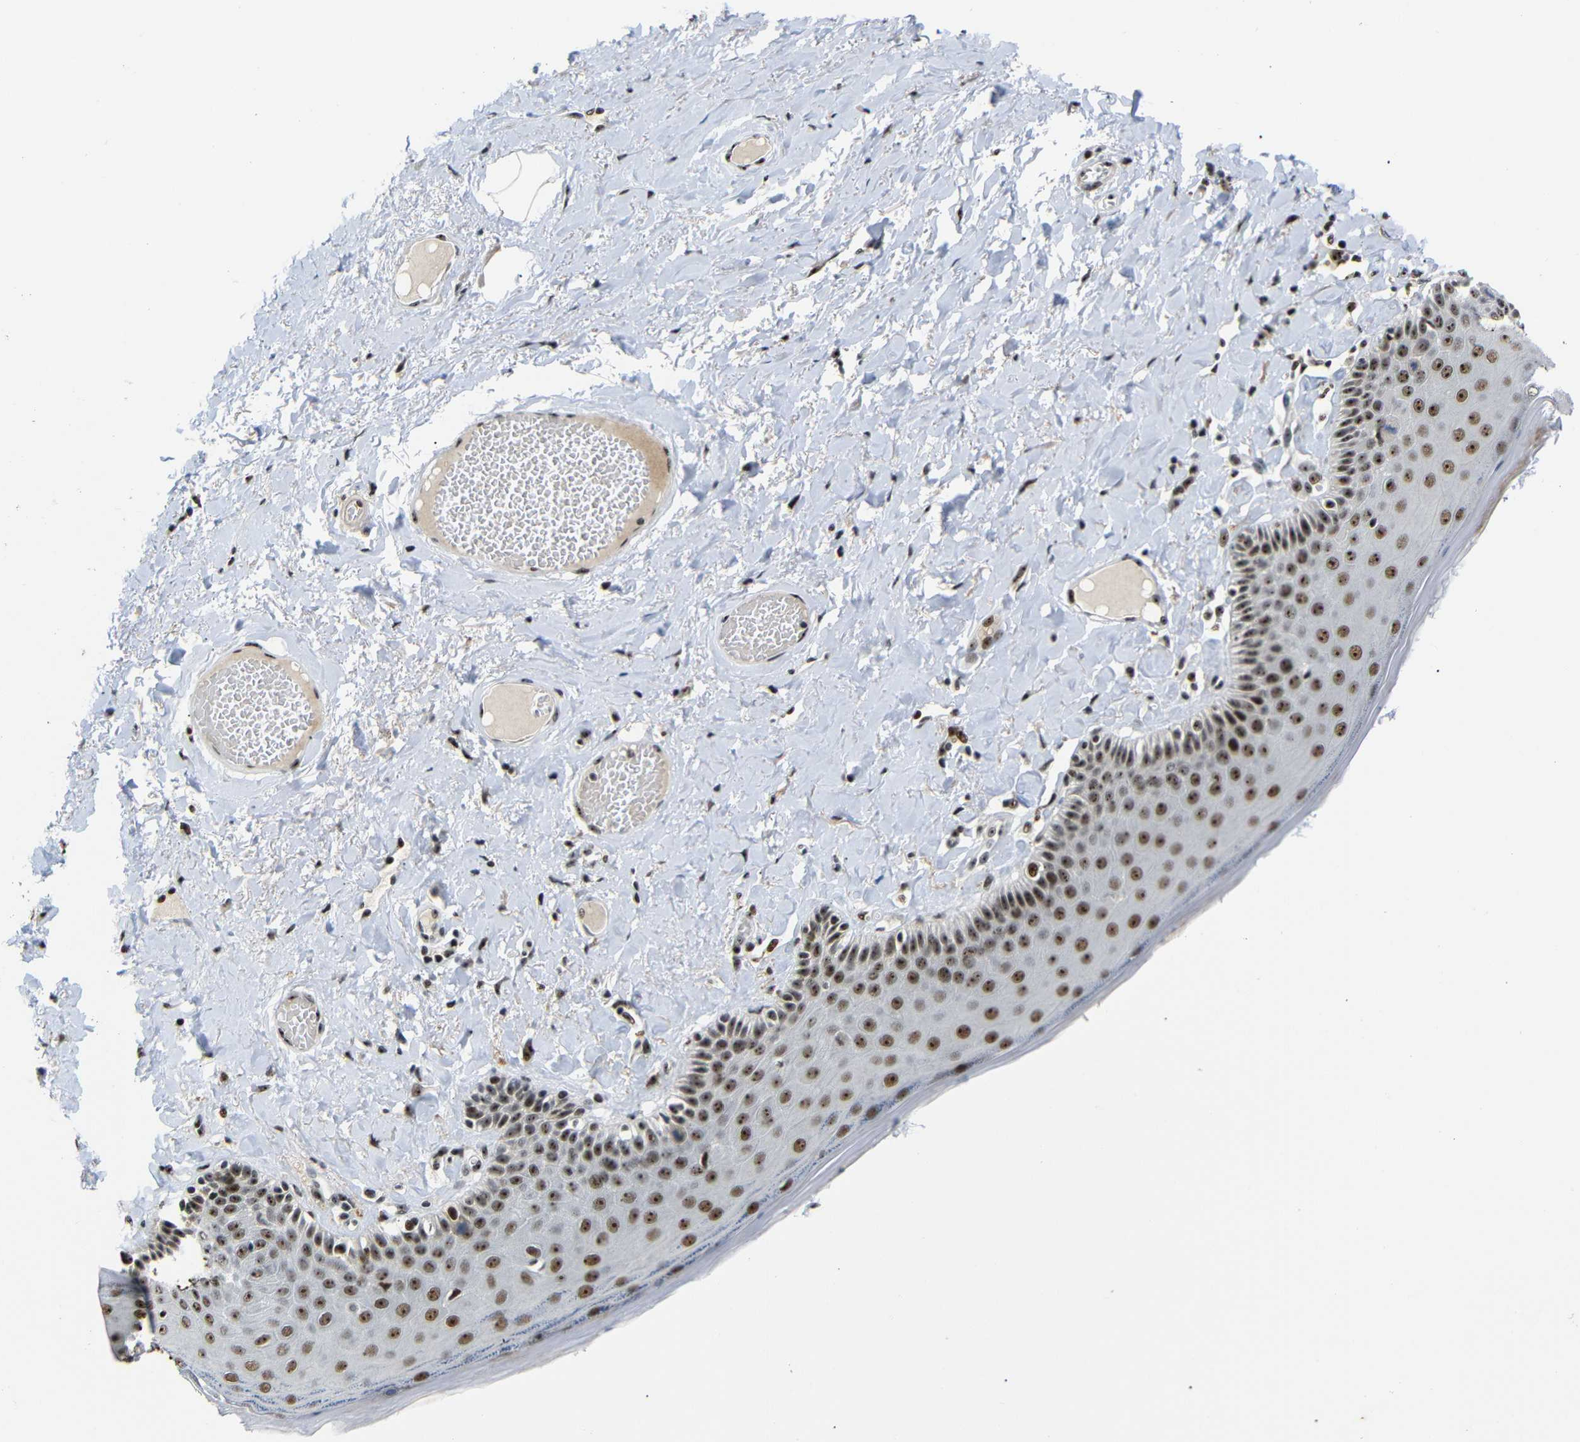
{"staining": {"intensity": "strong", "quantity": ">75%", "location": "nuclear"}, "tissue": "skin", "cell_type": "Epidermal cells", "image_type": "normal", "snomed": [{"axis": "morphology", "description": "Normal tissue, NOS"}, {"axis": "topography", "description": "Anal"}], "caption": "Strong nuclear protein expression is seen in about >75% of epidermal cells in skin. Immunohistochemistry (ihc) stains the protein in brown and the nuclei are stained blue.", "gene": "SETDB2", "patient": {"sex": "male", "age": 69}}